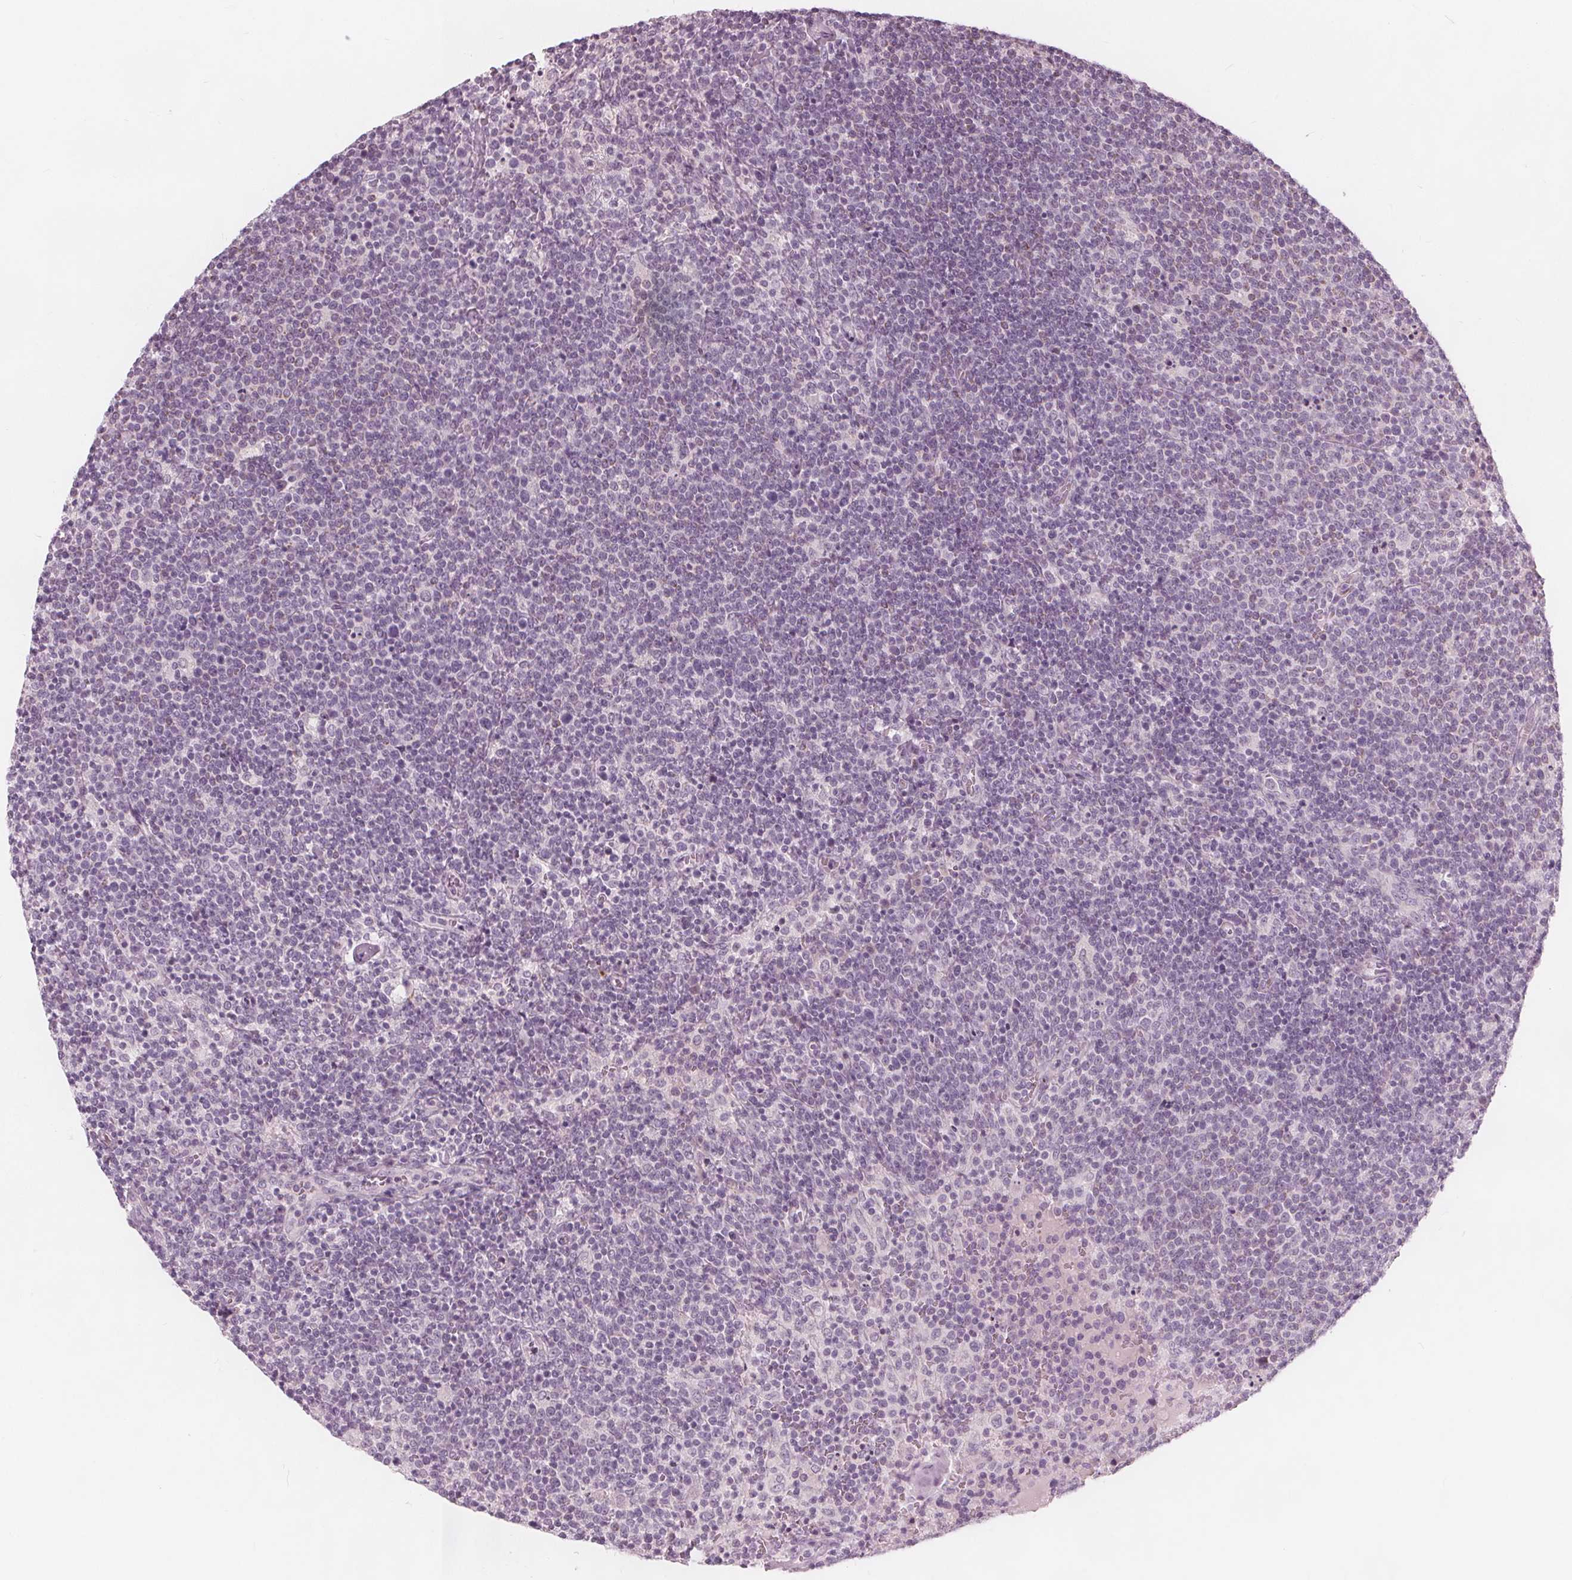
{"staining": {"intensity": "negative", "quantity": "none", "location": "none"}, "tissue": "lymphoma", "cell_type": "Tumor cells", "image_type": "cancer", "snomed": [{"axis": "morphology", "description": "Malignant lymphoma, non-Hodgkin's type, High grade"}, {"axis": "topography", "description": "Lymph node"}], "caption": "Malignant lymphoma, non-Hodgkin's type (high-grade) was stained to show a protein in brown. There is no significant positivity in tumor cells.", "gene": "BRSK1", "patient": {"sex": "male", "age": 61}}